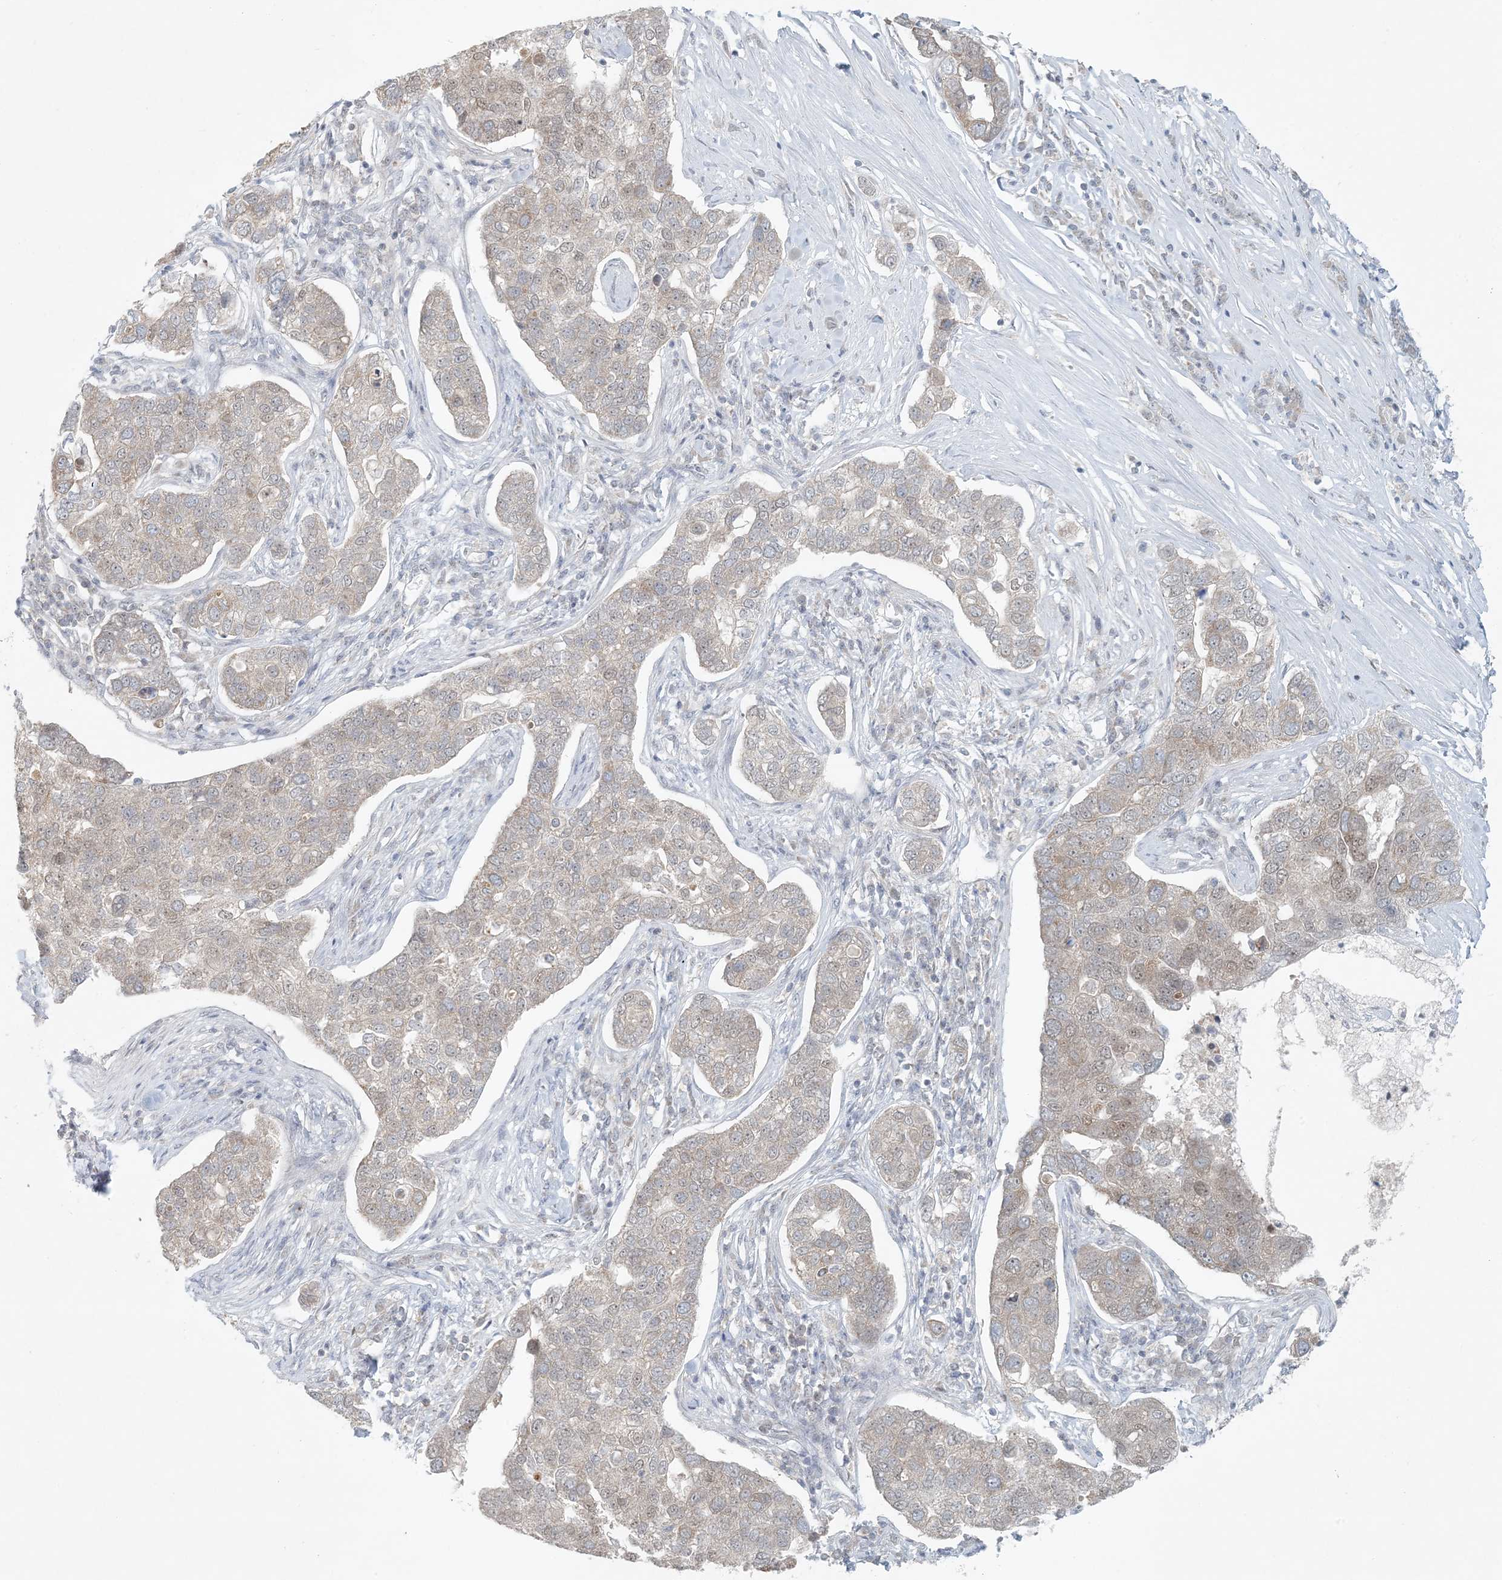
{"staining": {"intensity": "weak", "quantity": "<25%", "location": "cytoplasmic/membranous"}, "tissue": "pancreatic cancer", "cell_type": "Tumor cells", "image_type": "cancer", "snomed": [{"axis": "morphology", "description": "Adenocarcinoma, NOS"}, {"axis": "topography", "description": "Pancreas"}], "caption": "Immunohistochemistry (IHC) histopathology image of human adenocarcinoma (pancreatic) stained for a protein (brown), which demonstrates no expression in tumor cells.", "gene": "OBI1", "patient": {"sex": "female", "age": 61}}